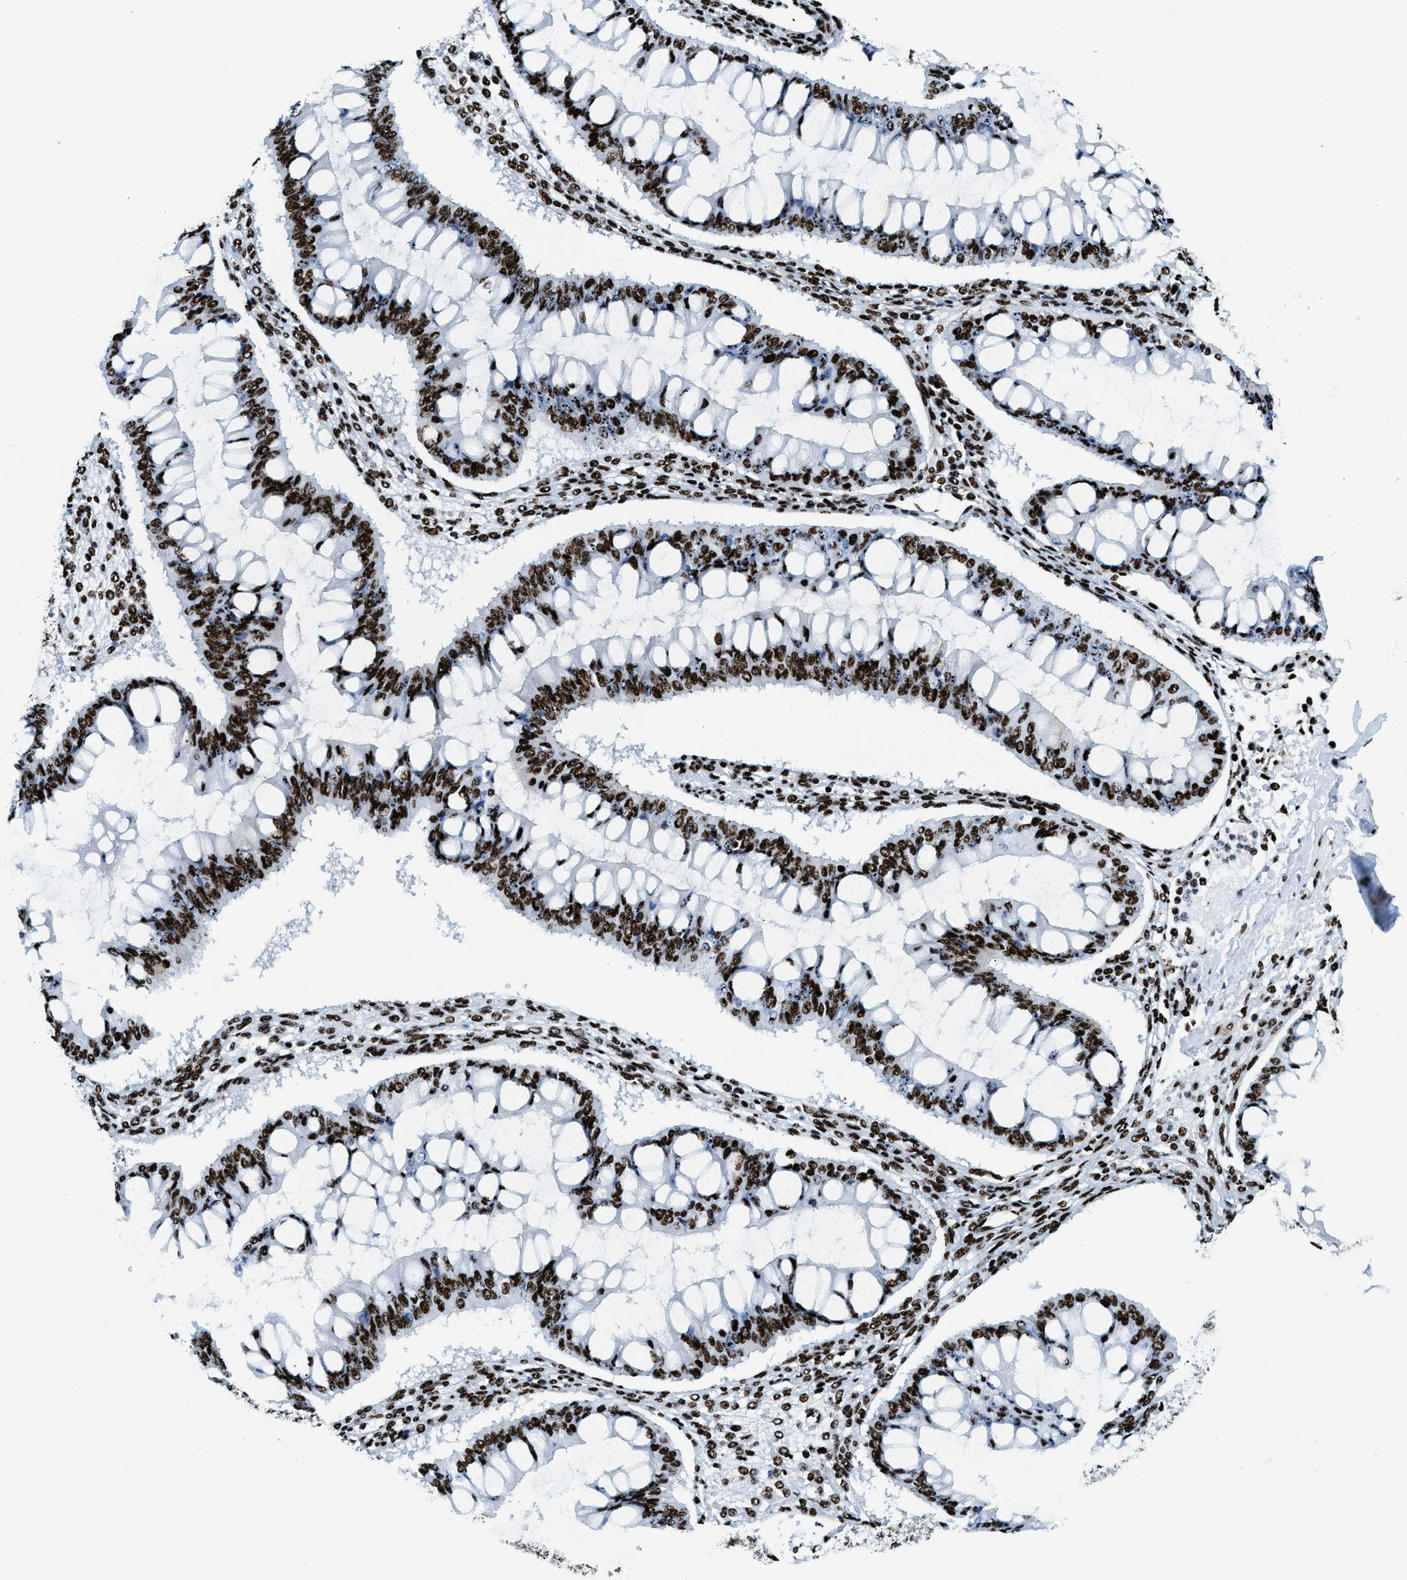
{"staining": {"intensity": "strong", "quantity": ">75%", "location": "nuclear"}, "tissue": "ovarian cancer", "cell_type": "Tumor cells", "image_type": "cancer", "snomed": [{"axis": "morphology", "description": "Cystadenocarcinoma, mucinous, NOS"}, {"axis": "topography", "description": "Ovary"}], "caption": "Ovarian cancer stained for a protein reveals strong nuclear positivity in tumor cells. Using DAB (3,3'-diaminobenzidine) (brown) and hematoxylin (blue) stains, captured at high magnification using brightfield microscopy.", "gene": "NONO", "patient": {"sex": "female", "age": 73}}